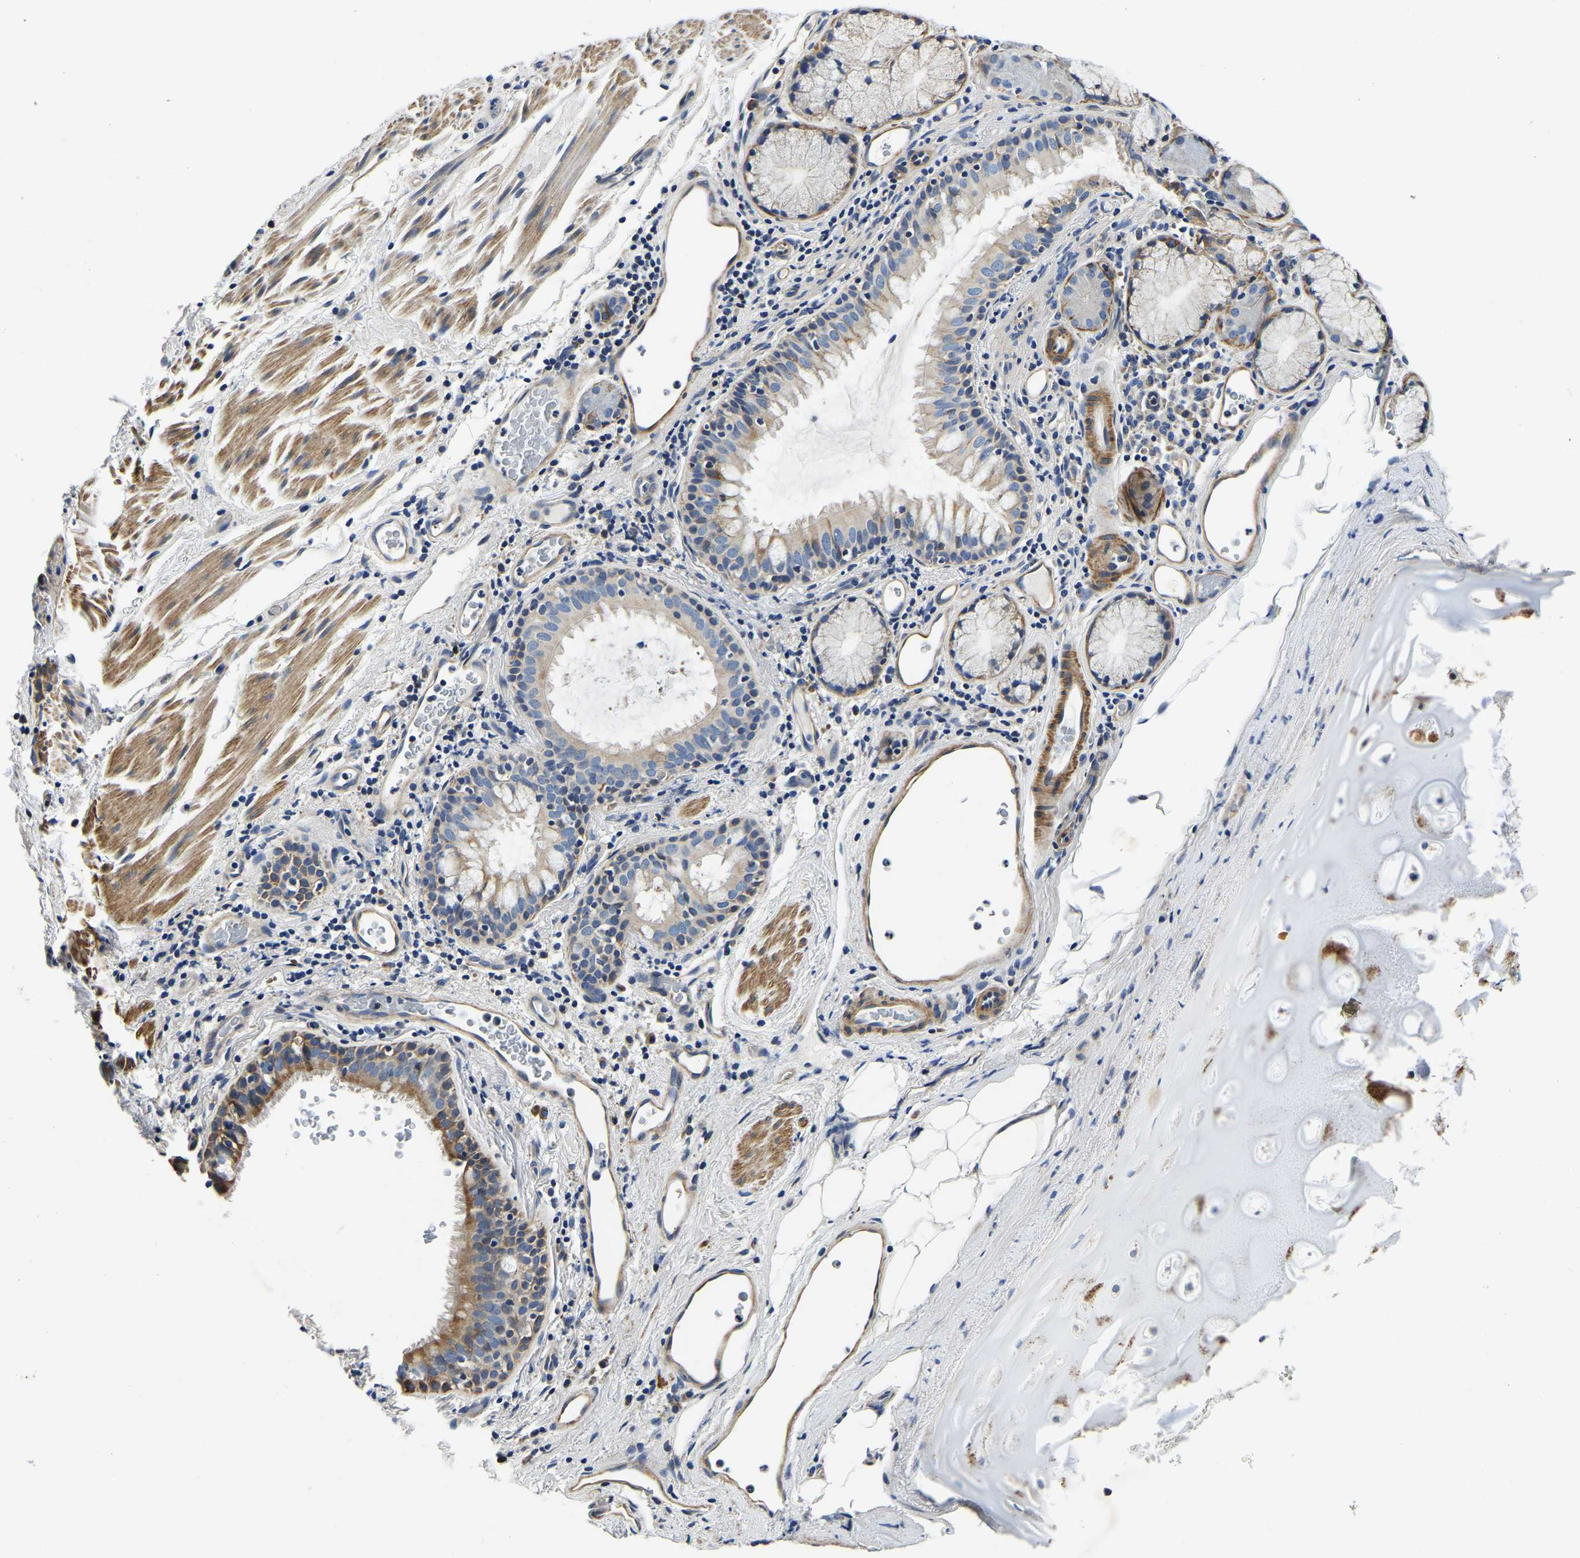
{"staining": {"intensity": "moderate", "quantity": ">75%", "location": "cytoplasmic/membranous"}, "tissue": "bronchus", "cell_type": "Respiratory epithelial cells", "image_type": "normal", "snomed": [{"axis": "morphology", "description": "Normal tissue, NOS"}, {"axis": "morphology", "description": "Inflammation, NOS"}, {"axis": "topography", "description": "Cartilage tissue"}, {"axis": "topography", "description": "Bronchus"}], "caption": "Respiratory epithelial cells show medium levels of moderate cytoplasmic/membranous staining in approximately >75% of cells in unremarkable bronchus.", "gene": "KCTD17", "patient": {"sex": "male", "age": 77}}